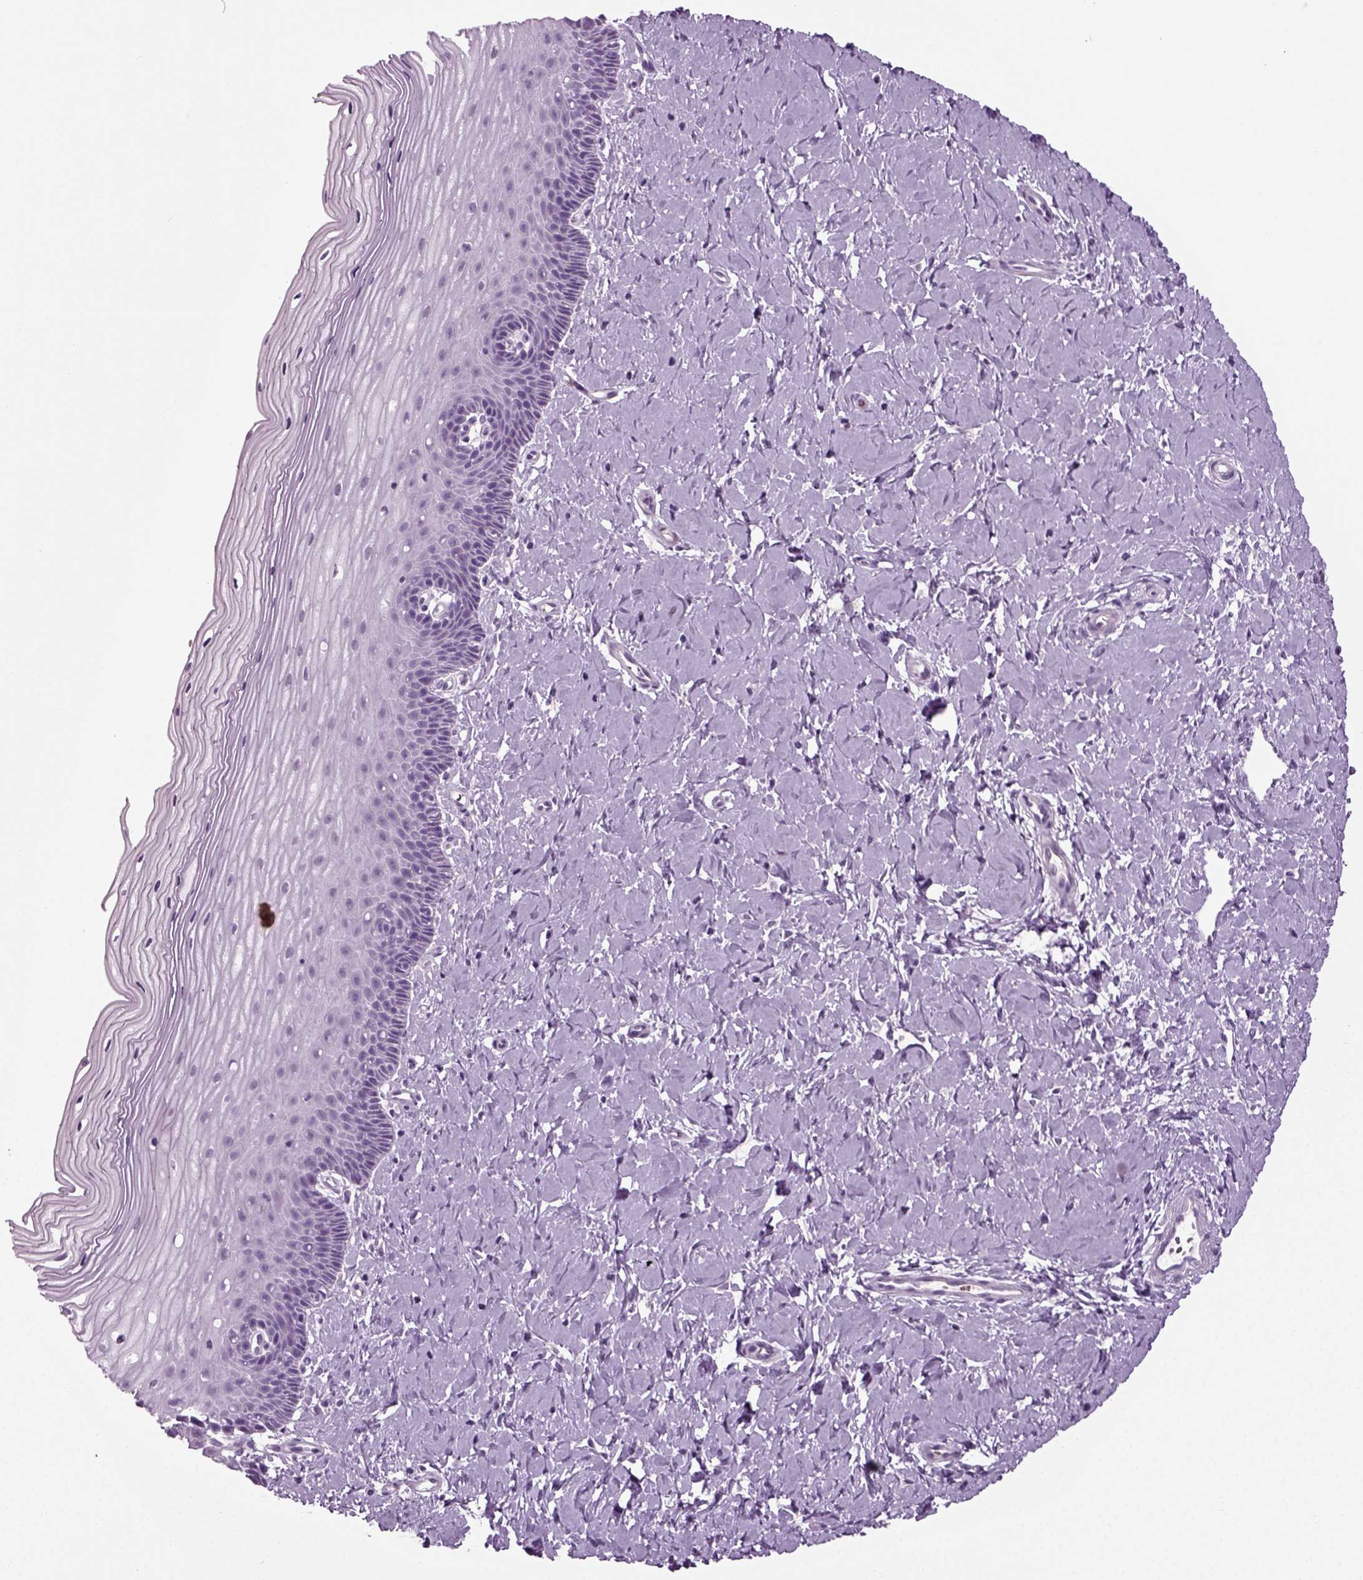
{"staining": {"intensity": "negative", "quantity": "none", "location": "none"}, "tissue": "cervix", "cell_type": "Glandular cells", "image_type": "normal", "snomed": [{"axis": "morphology", "description": "Normal tissue, NOS"}, {"axis": "topography", "description": "Cervix"}], "caption": "Micrograph shows no protein staining in glandular cells of unremarkable cervix.", "gene": "ZC2HC1C", "patient": {"sex": "female", "age": 37}}